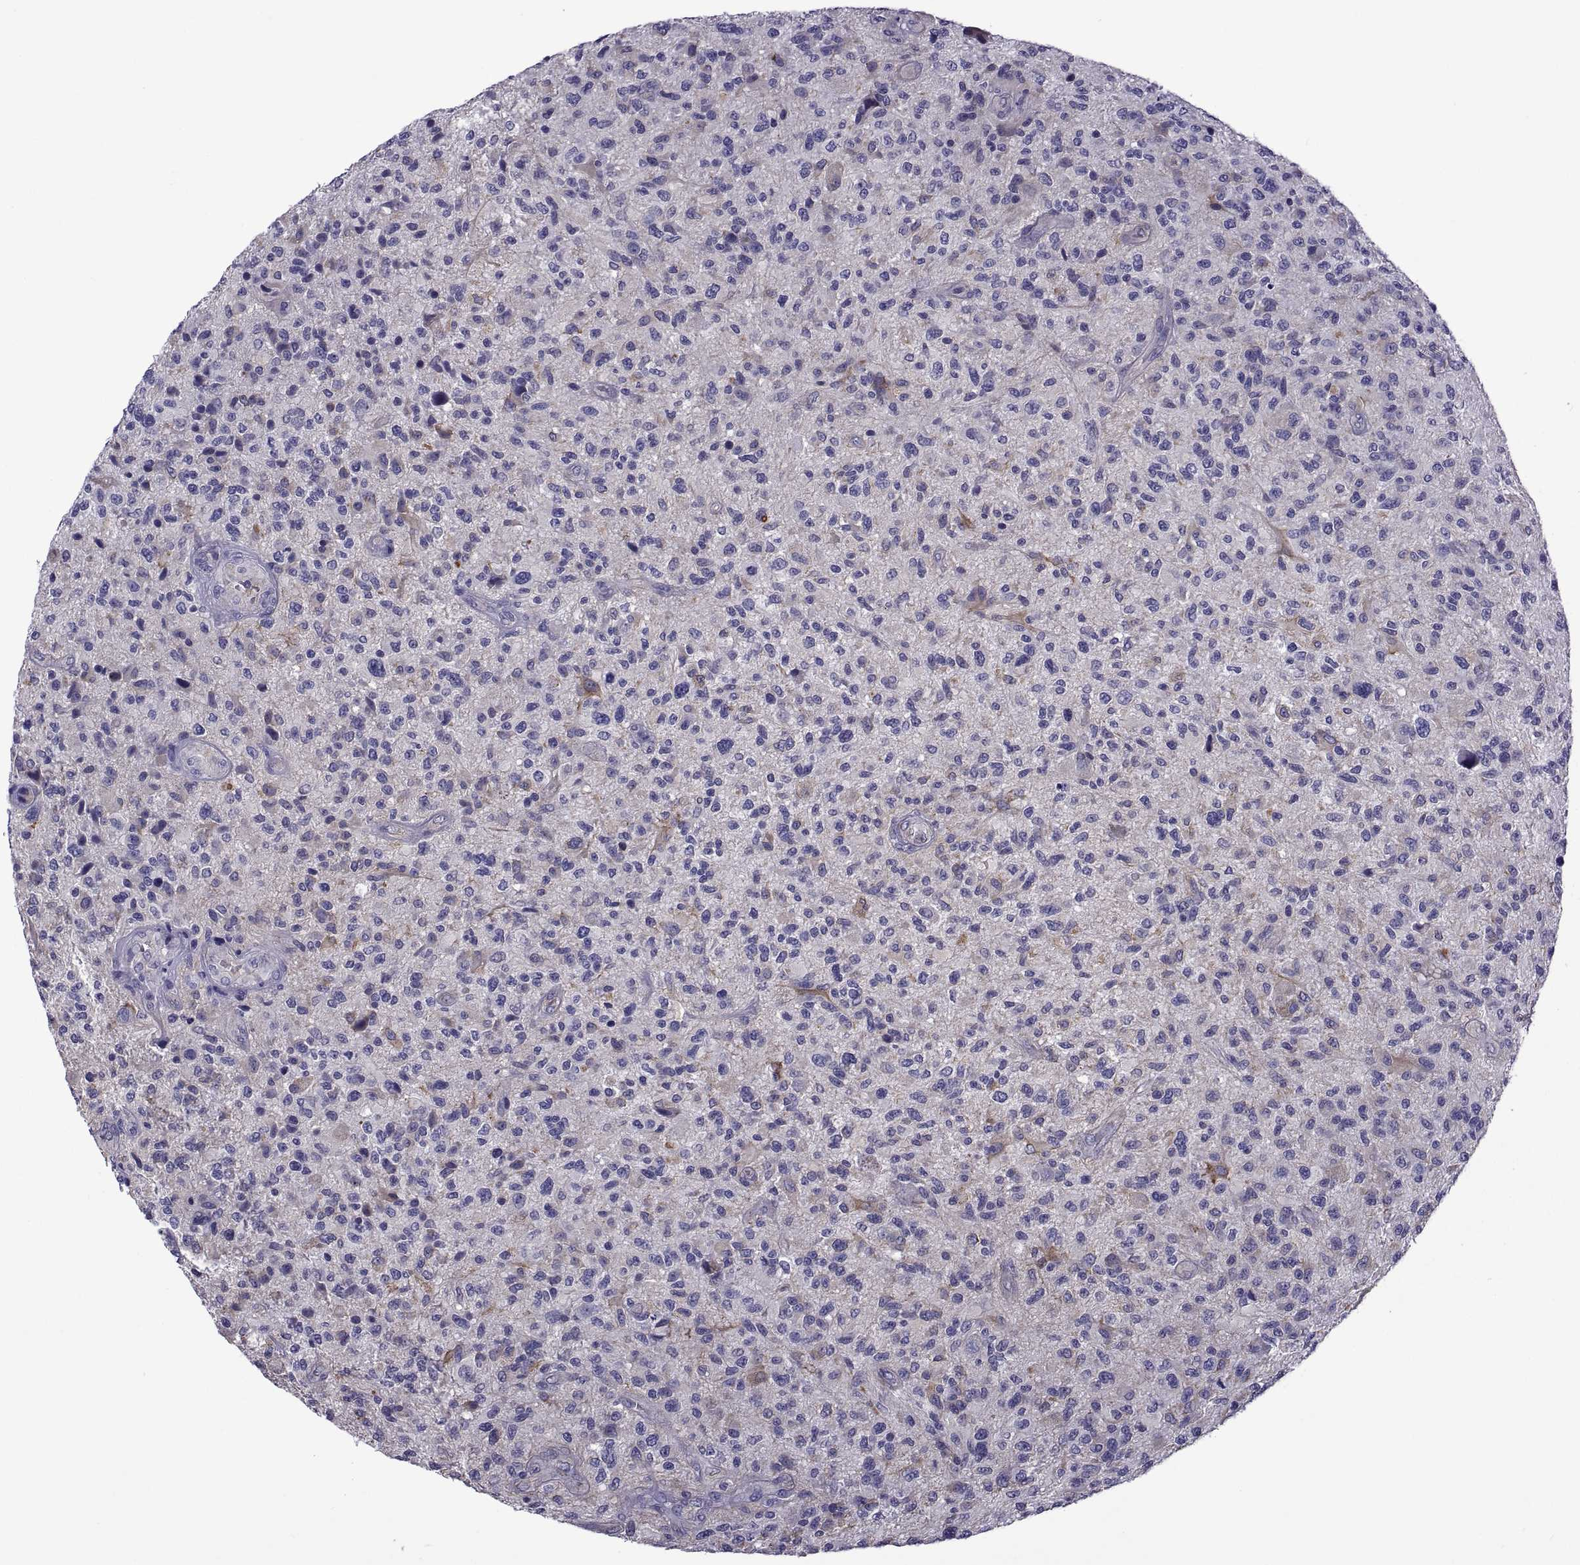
{"staining": {"intensity": "negative", "quantity": "none", "location": "none"}, "tissue": "glioma", "cell_type": "Tumor cells", "image_type": "cancer", "snomed": [{"axis": "morphology", "description": "Glioma, malignant, High grade"}, {"axis": "topography", "description": "Brain"}], "caption": "IHC image of glioma stained for a protein (brown), which exhibits no staining in tumor cells.", "gene": "TMC3", "patient": {"sex": "male", "age": 47}}